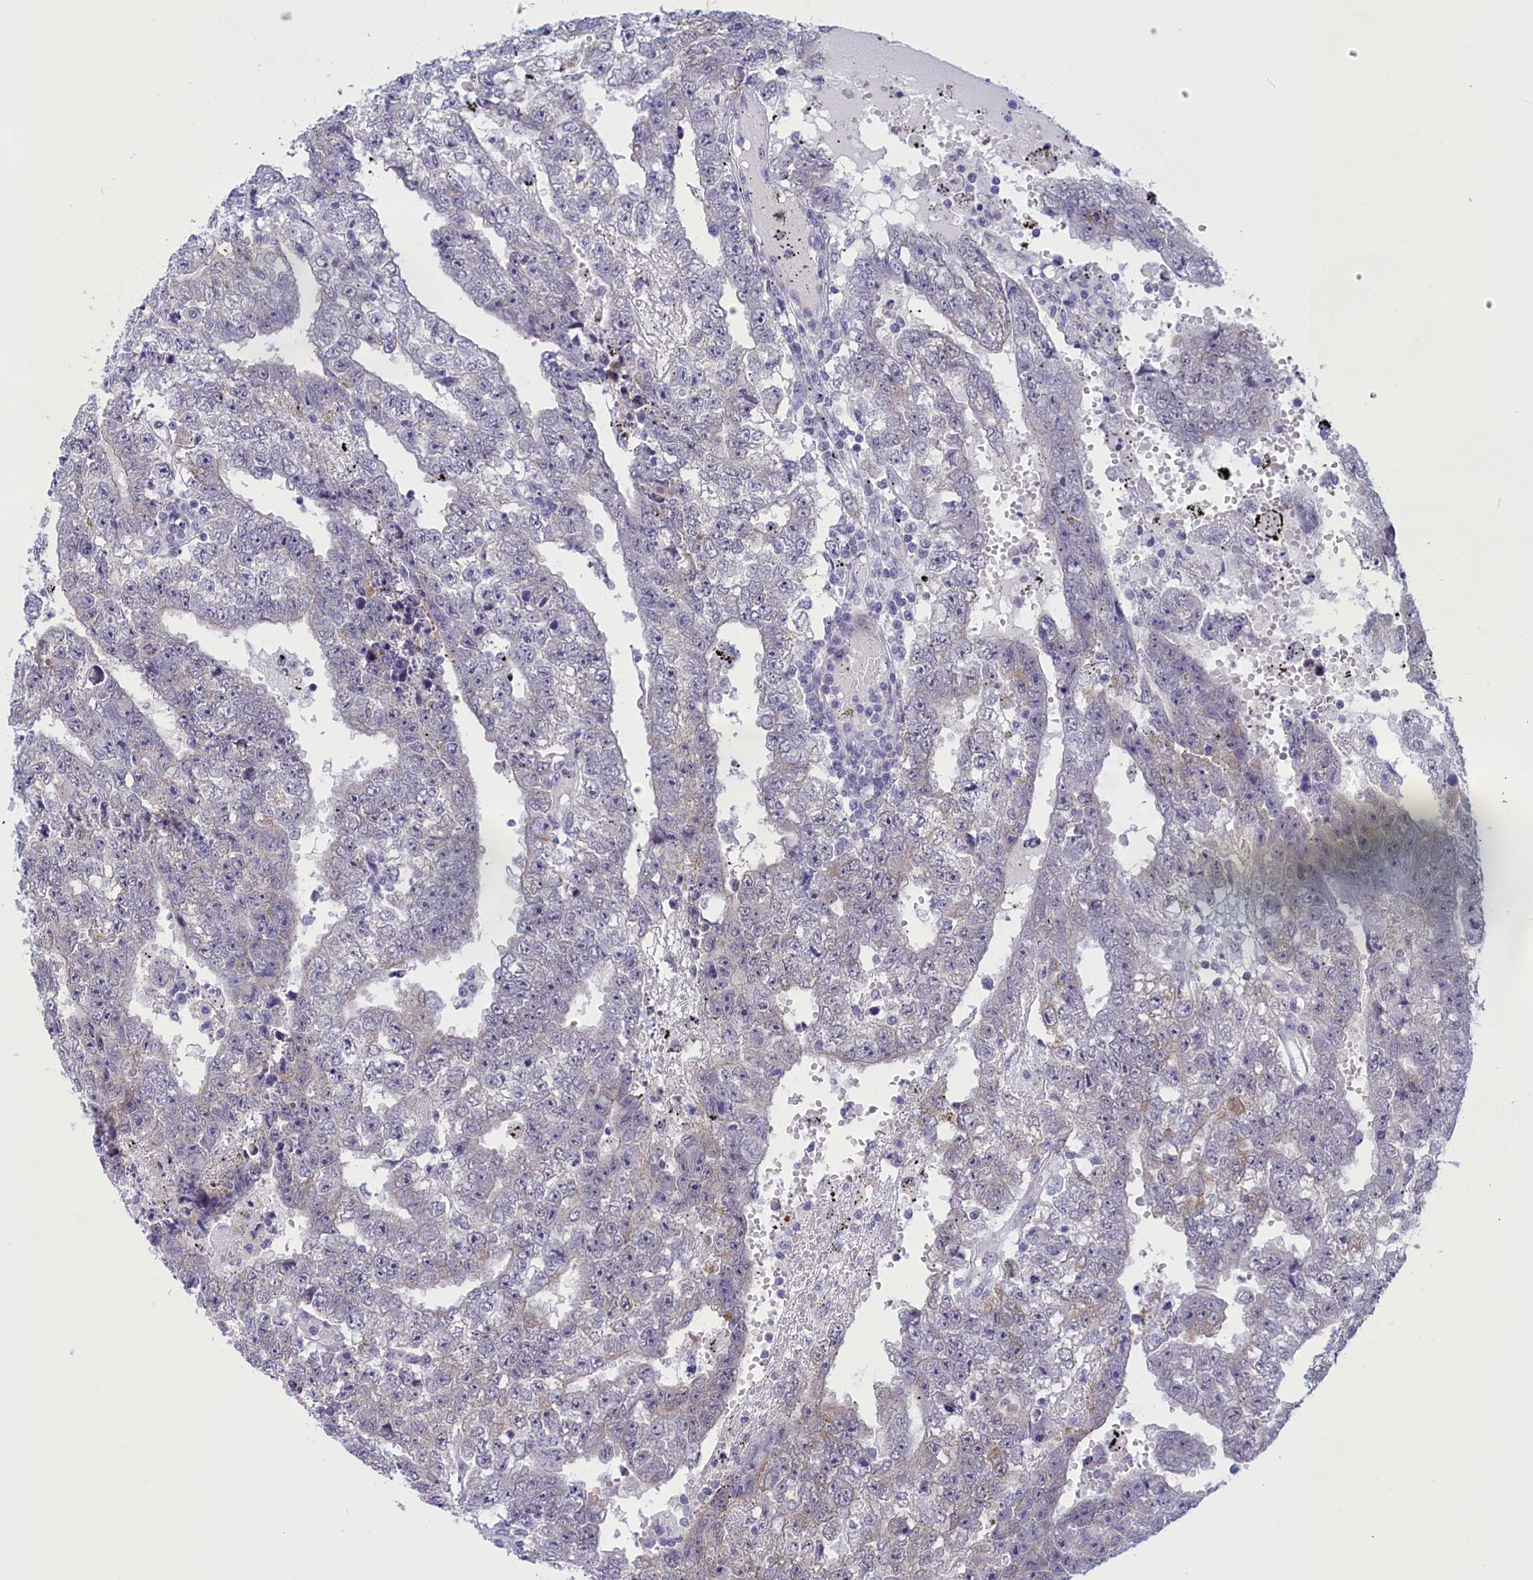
{"staining": {"intensity": "negative", "quantity": "none", "location": "none"}, "tissue": "testis cancer", "cell_type": "Tumor cells", "image_type": "cancer", "snomed": [{"axis": "morphology", "description": "Carcinoma, Embryonal, NOS"}, {"axis": "topography", "description": "Testis"}], "caption": "Testis cancer (embryonal carcinoma) was stained to show a protein in brown. There is no significant expression in tumor cells.", "gene": "ELOA2", "patient": {"sex": "male", "age": 25}}